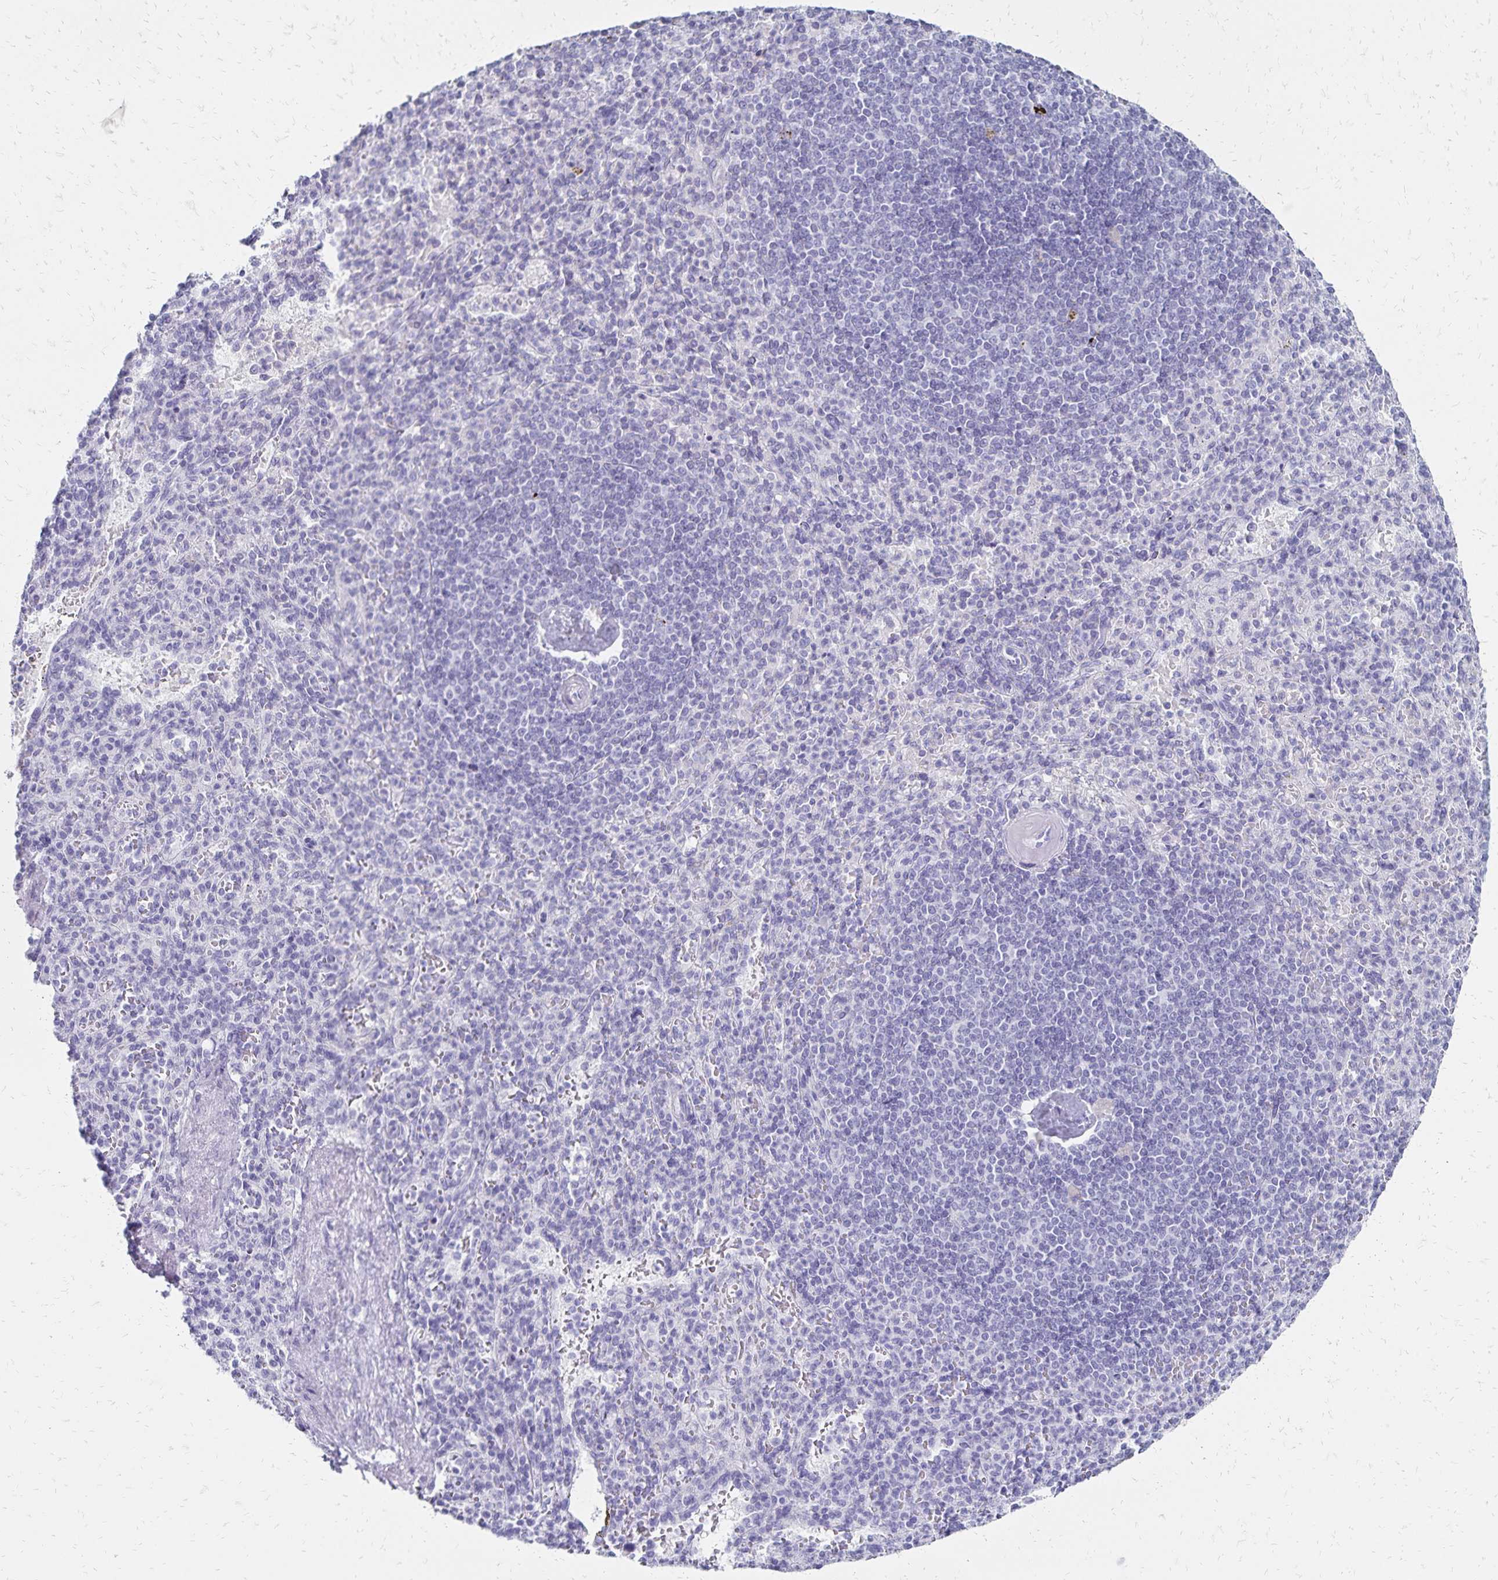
{"staining": {"intensity": "negative", "quantity": "none", "location": "none"}, "tissue": "spleen", "cell_type": "Cells in red pulp", "image_type": "normal", "snomed": [{"axis": "morphology", "description": "Normal tissue, NOS"}, {"axis": "topography", "description": "Spleen"}], "caption": "This is an immunohistochemistry (IHC) image of normal human spleen. There is no positivity in cells in red pulp.", "gene": "GIP", "patient": {"sex": "female", "age": 74}}